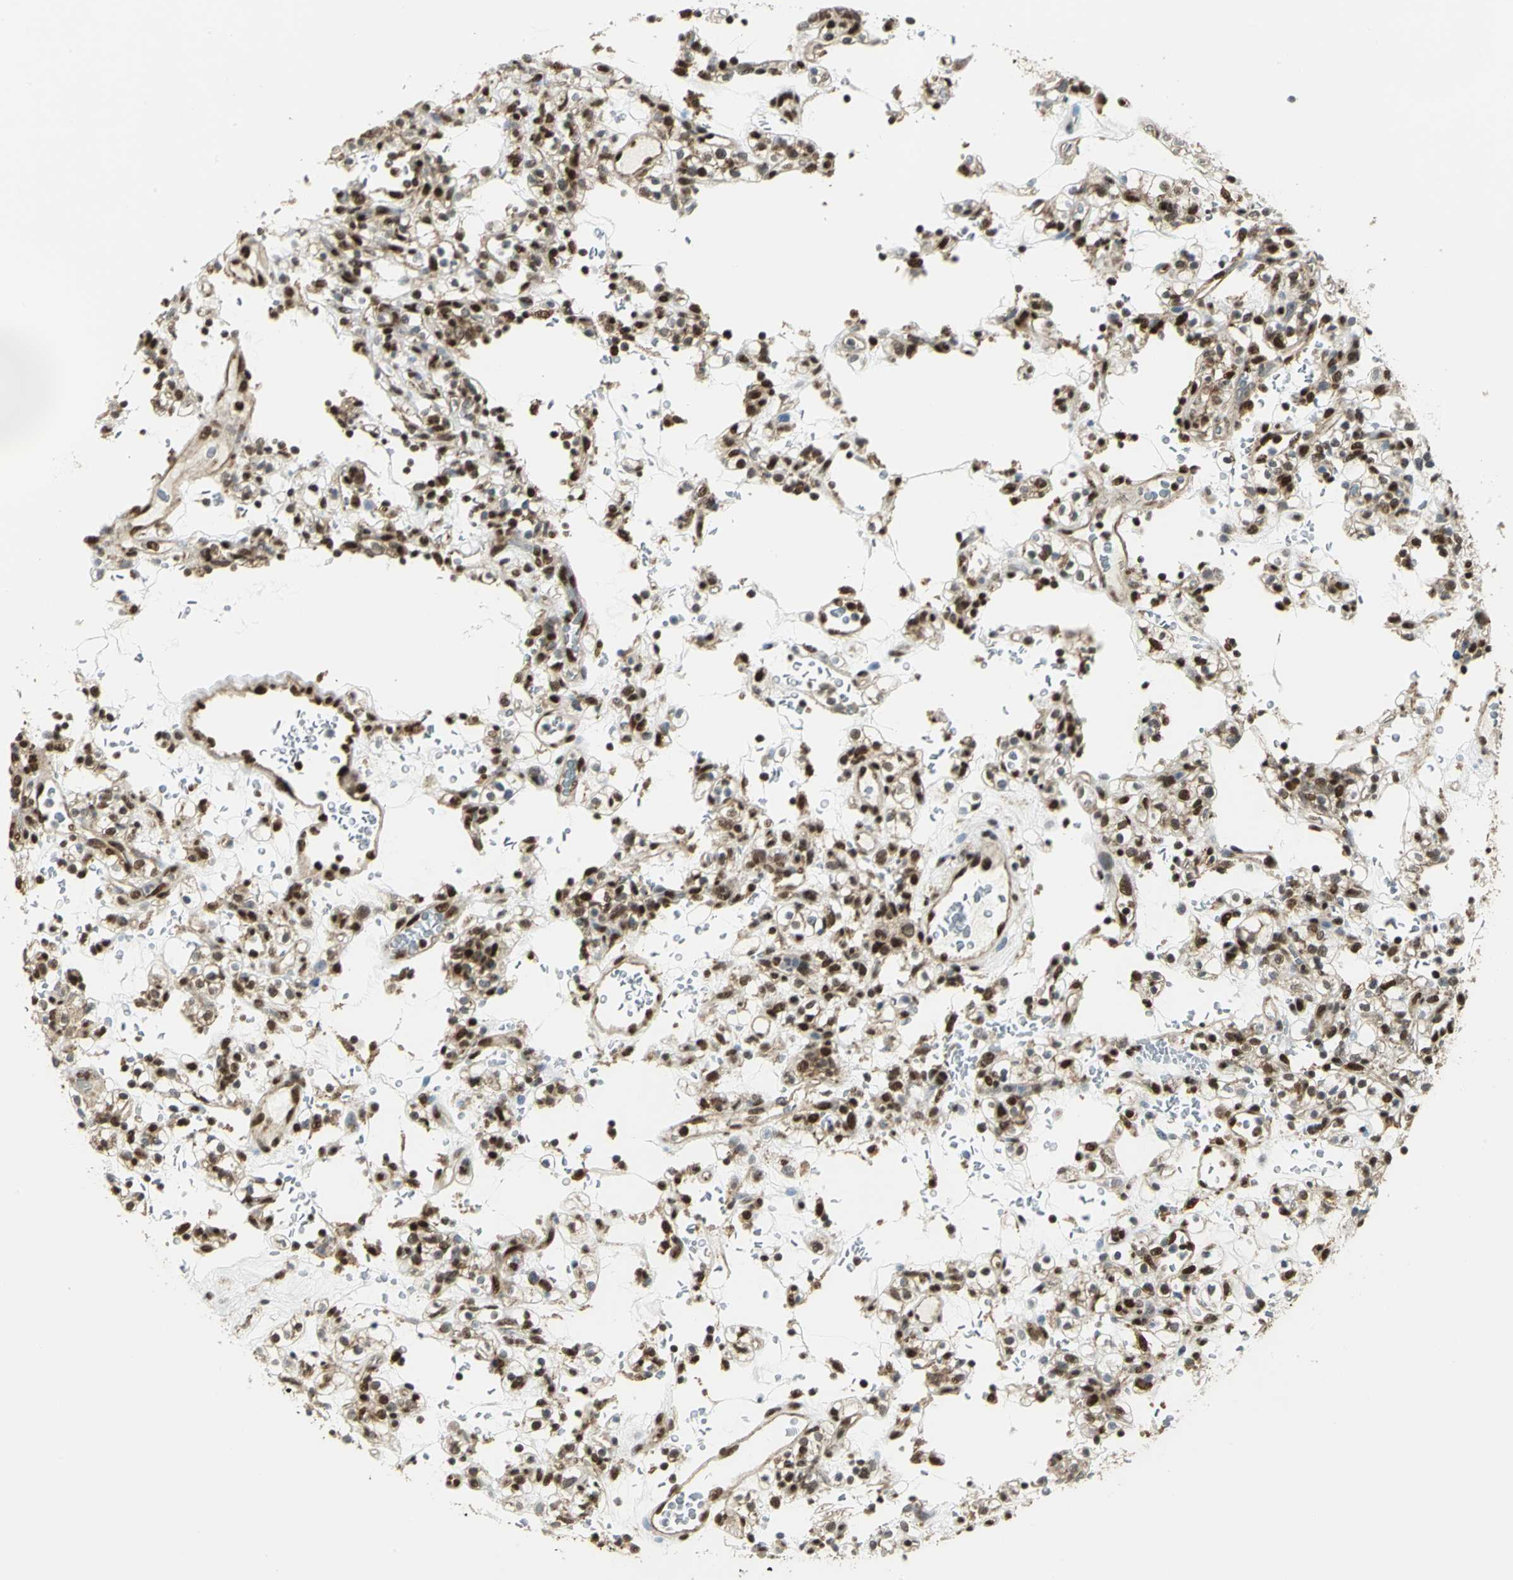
{"staining": {"intensity": "moderate", "quantity": ">75%", "location": "nuclear"}, "tissue": "renal cancer", "cell_type": "Tumor cells", "image_type": "cancer", "snomed": [{"axis": "morphology", "description": "Normal tissue, NOS"}, {"axis": "morphology", "description": "Adenocarcinoma, NOS"}, {"axis": "topography", "description": "Kidney"}], "caption": "Tumor cells exhibit medium levels of moderate nuclear expression in about >75% of cells in renal adenocarcinoma. The staining was performed using DAB, with brown indicating positive protein expression. Nuclei are stained blue with hematoxylin.", "gene": "DDX5", "patient": {"sex": "female", "age": 72}}